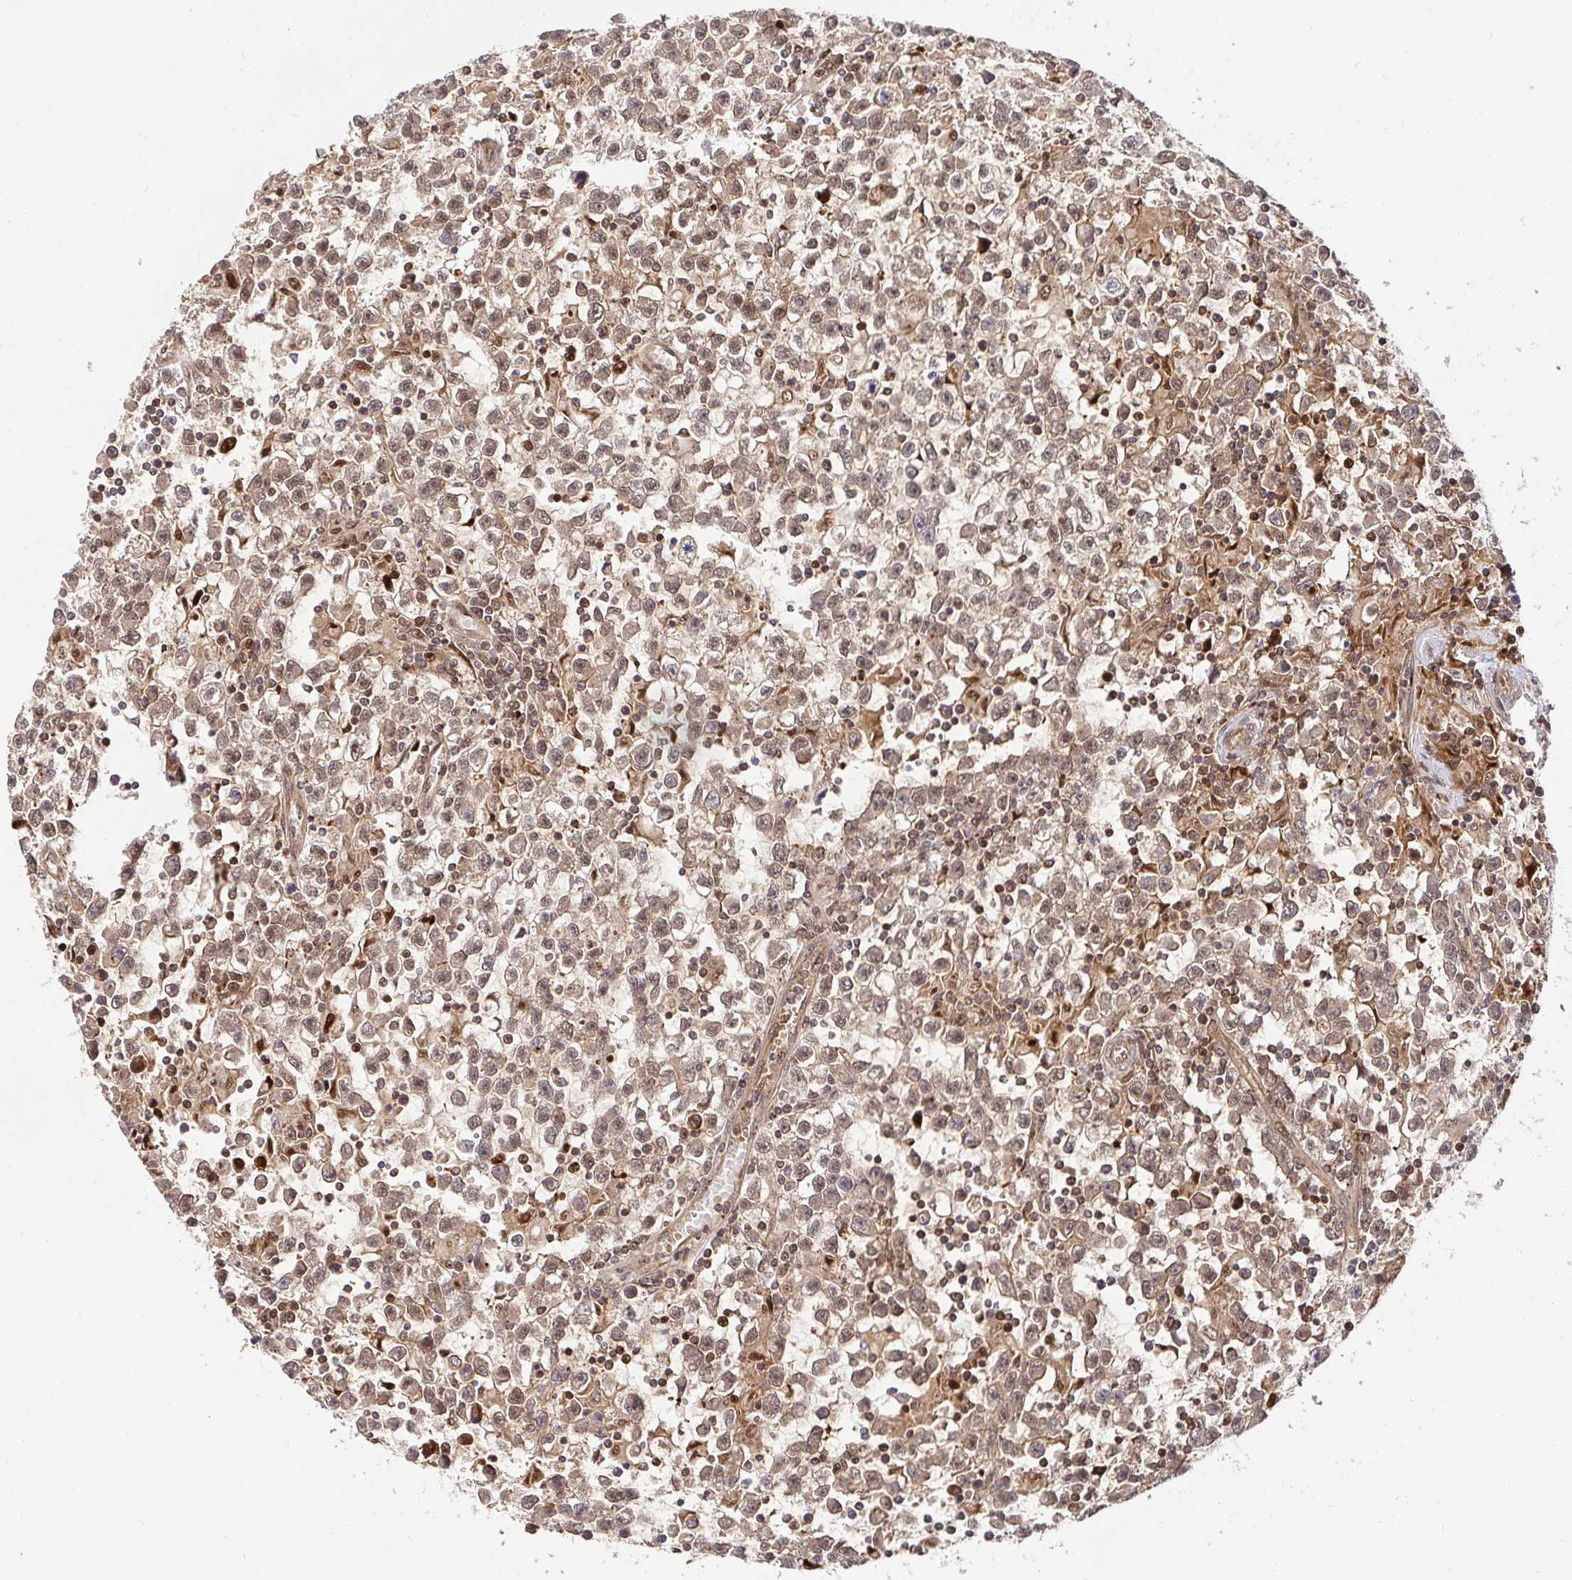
{"staining": {"intensity": "weak", "quantity": "<25%", "location": "nuclear"}, "tissue": "testis cancer", "cell_type": "Tumor cells", "image_type": "cancer", "snomed": [{"axis": "morphology", "description": "Seminoma, NOS"}, {"axis": "topography", "description": "Testis"}], "caption": "High magnification brightfield microscopy of testis cancer stained with DAB (brown) and counterstained with hematoxylin (blue): tumor cells show no significant expression.", "gene": "PSMA4", "patient": {"sex": "male", "age": 31}}